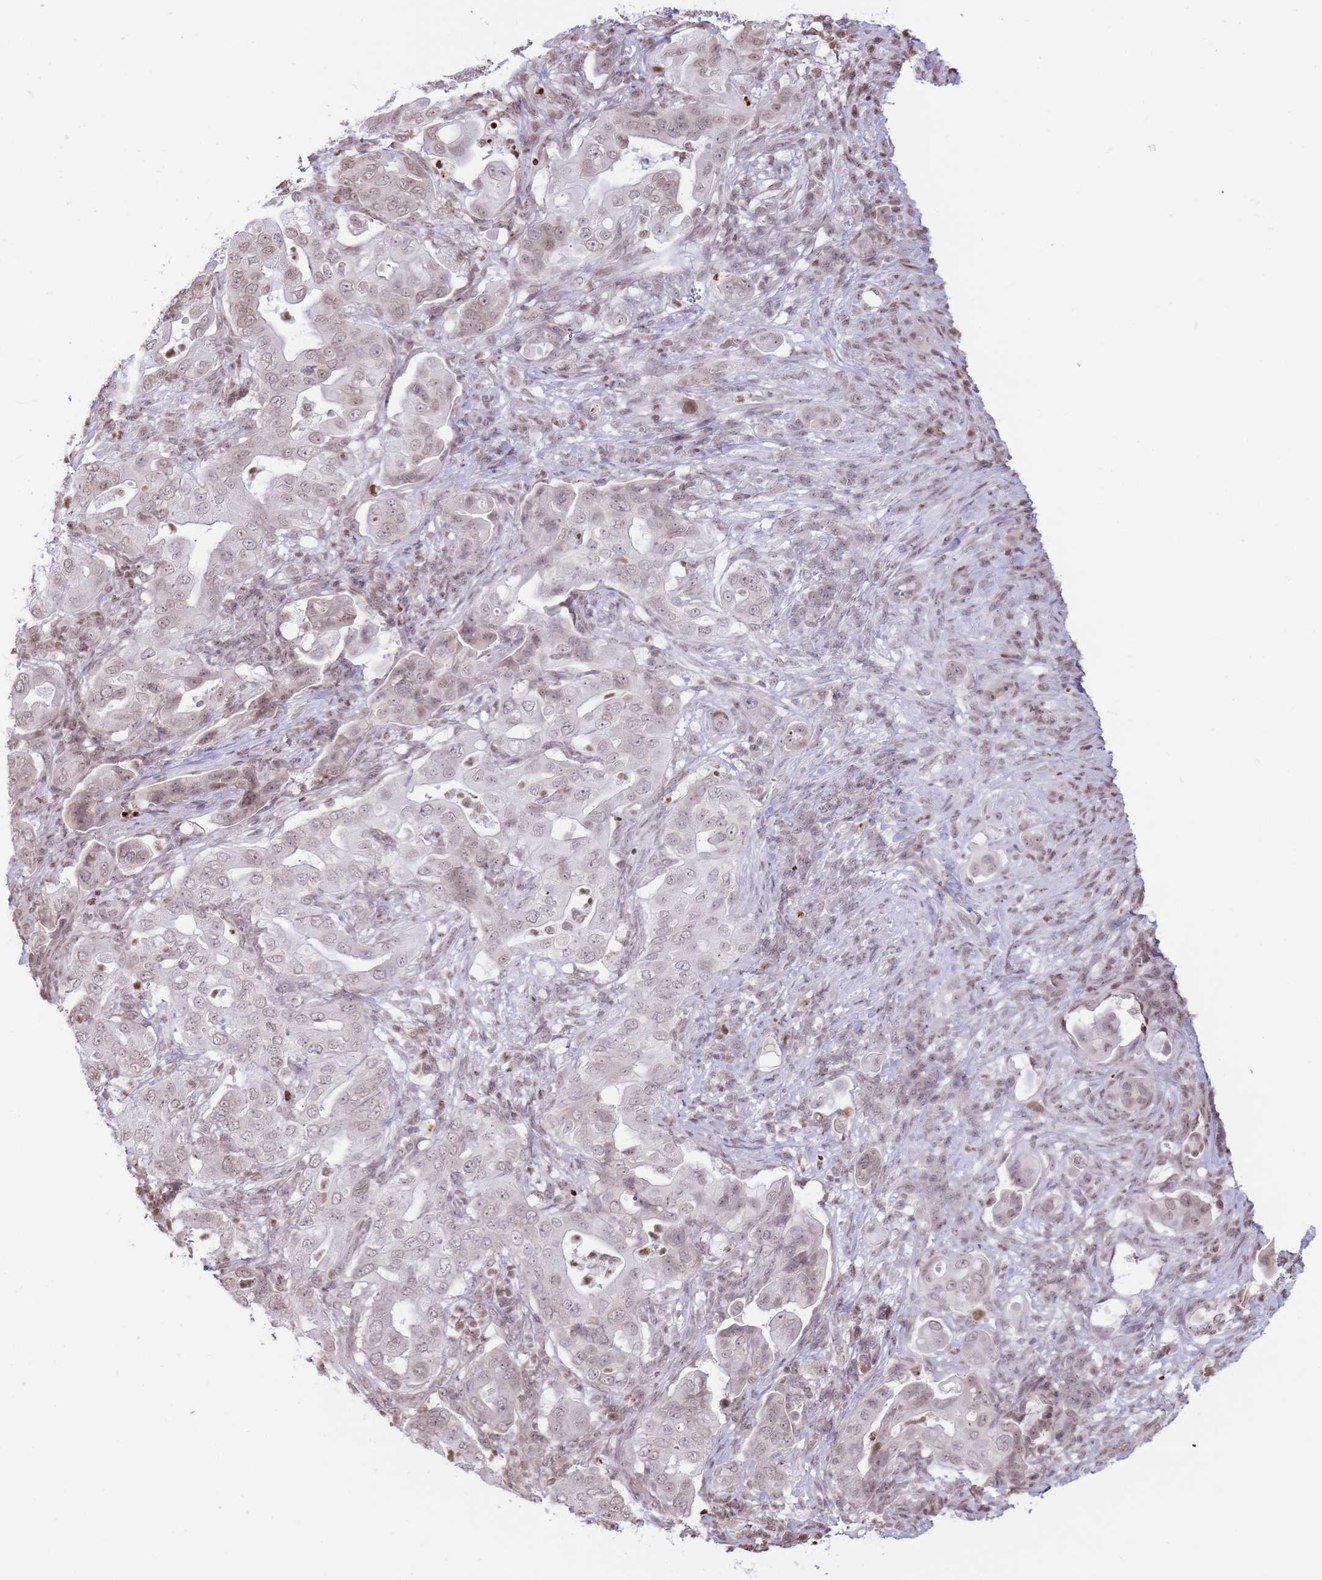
{"staining": {"intensity": "weak", "quantity": "25%-75%", "location": "nuclear"}, "tissue": "pancreatic cancer", "cell_type": "Tumor cells", "image_type": "cancer", "snomed": [{"axis": "morphology", "description": "Normal tissue, NOS"}, {"axis": "morphology", "description": "Adenocarcinoma, NOS"}, {"axis": "topography", "description": "Lymph node"}, {"axis": "topography", "description": "Pancreas"}], "caption": "Human pancreatic cancer stained with a brown dye reveals weak nuclear positive expression in about 25%-75% of tumor cells.", "gene": "SHISAL1", "patient": {"sex": "female", "age": 67}}